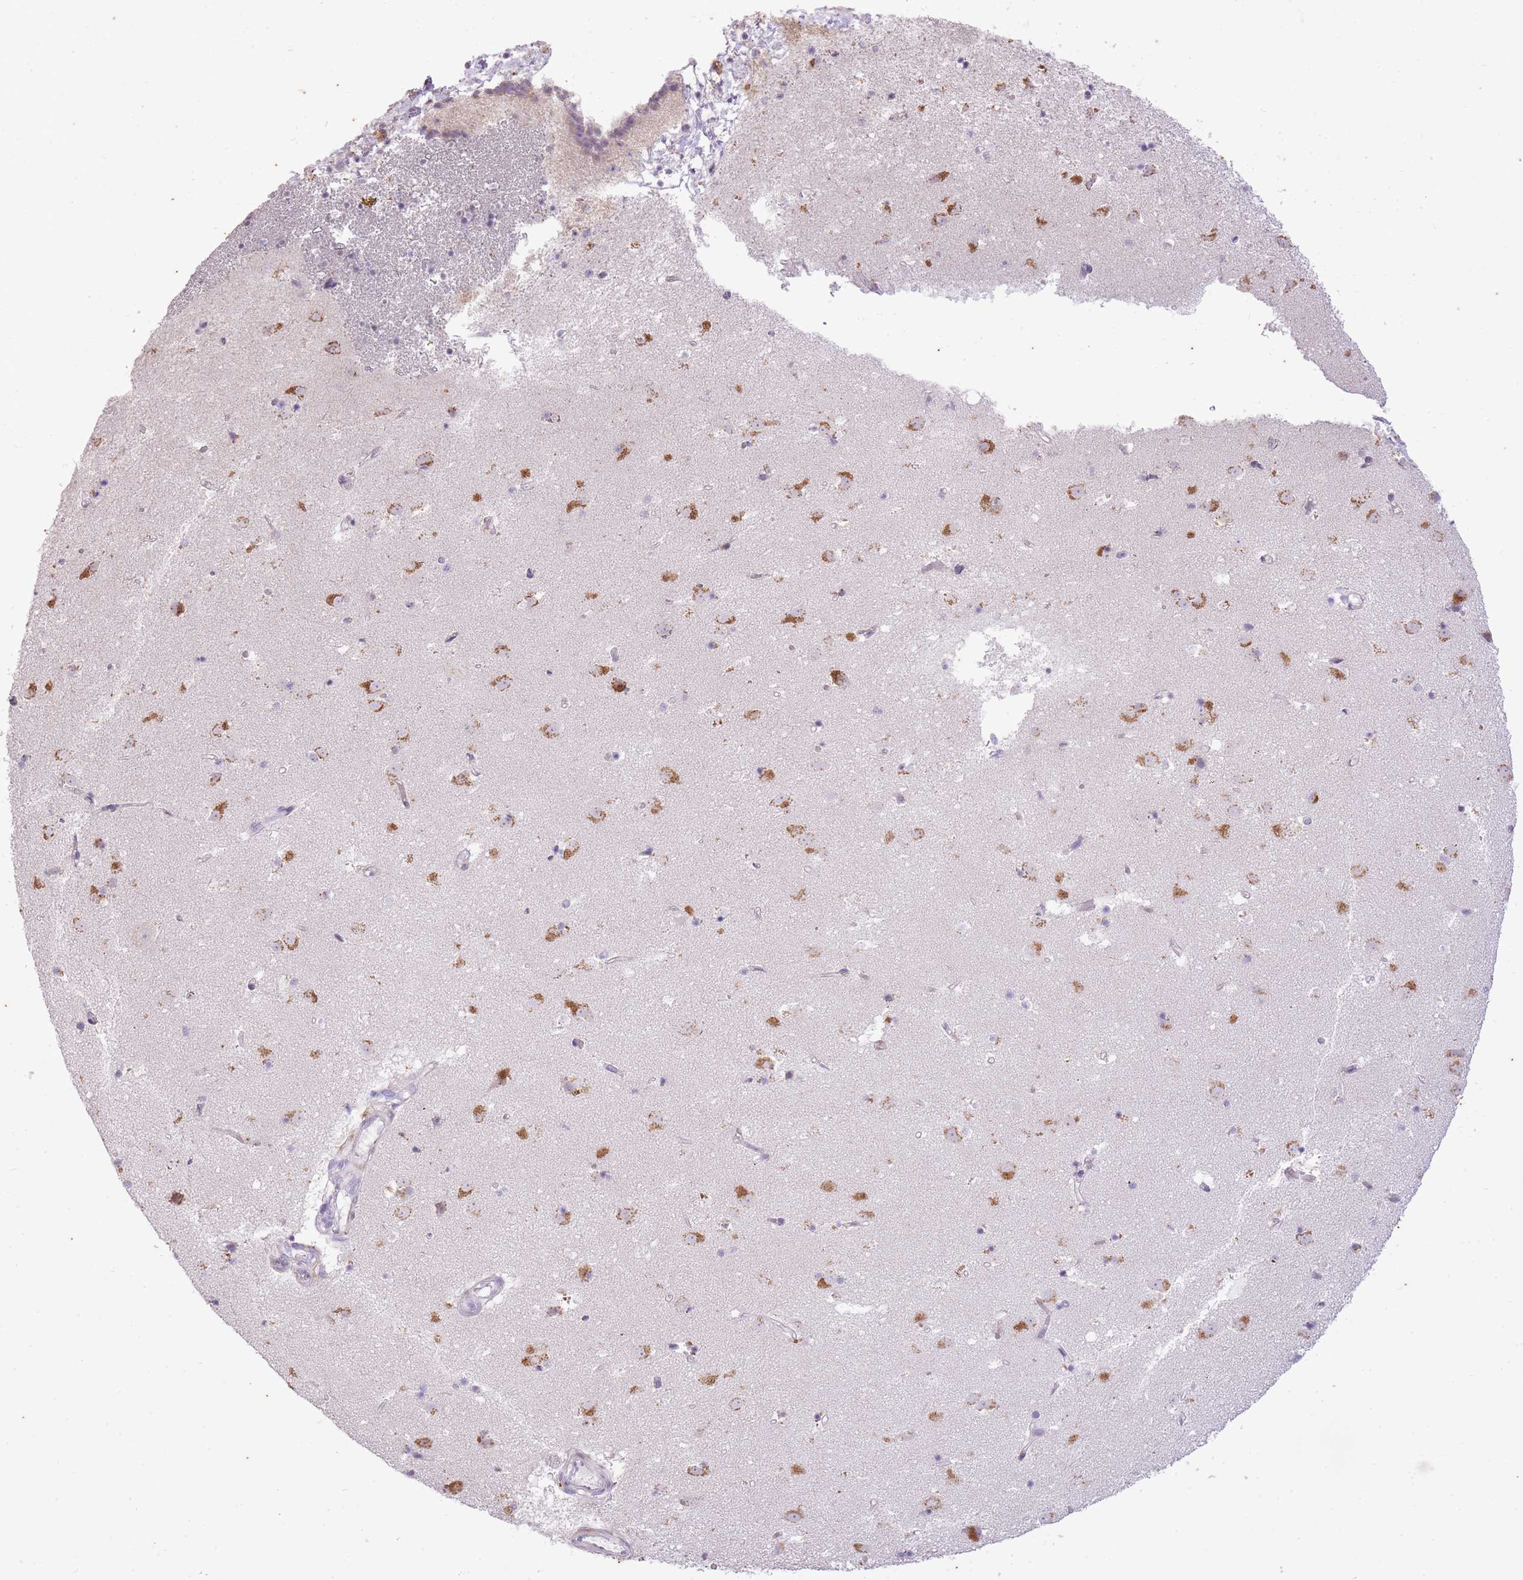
{"staining": {"intensity": "negative", "quantity": "none", "location": "none"}, "tissue": "caudate", "cell_type": "Glial cells", "image_type": "normal", "snomed": [{"axis": "morphology", "description": "Normal tissue, NOS"}, {"axis": "topography", "description": "Lateral ventricle wall"}], "caption": "A histopathology image of caudate stained for a protein reveals no brown staining in glial cells. (DAB IHC visualized using brightfield microscopy, high magnification).", "gene": "CNTNAP3B", "patient": {"sex": "male", "age": 58}}